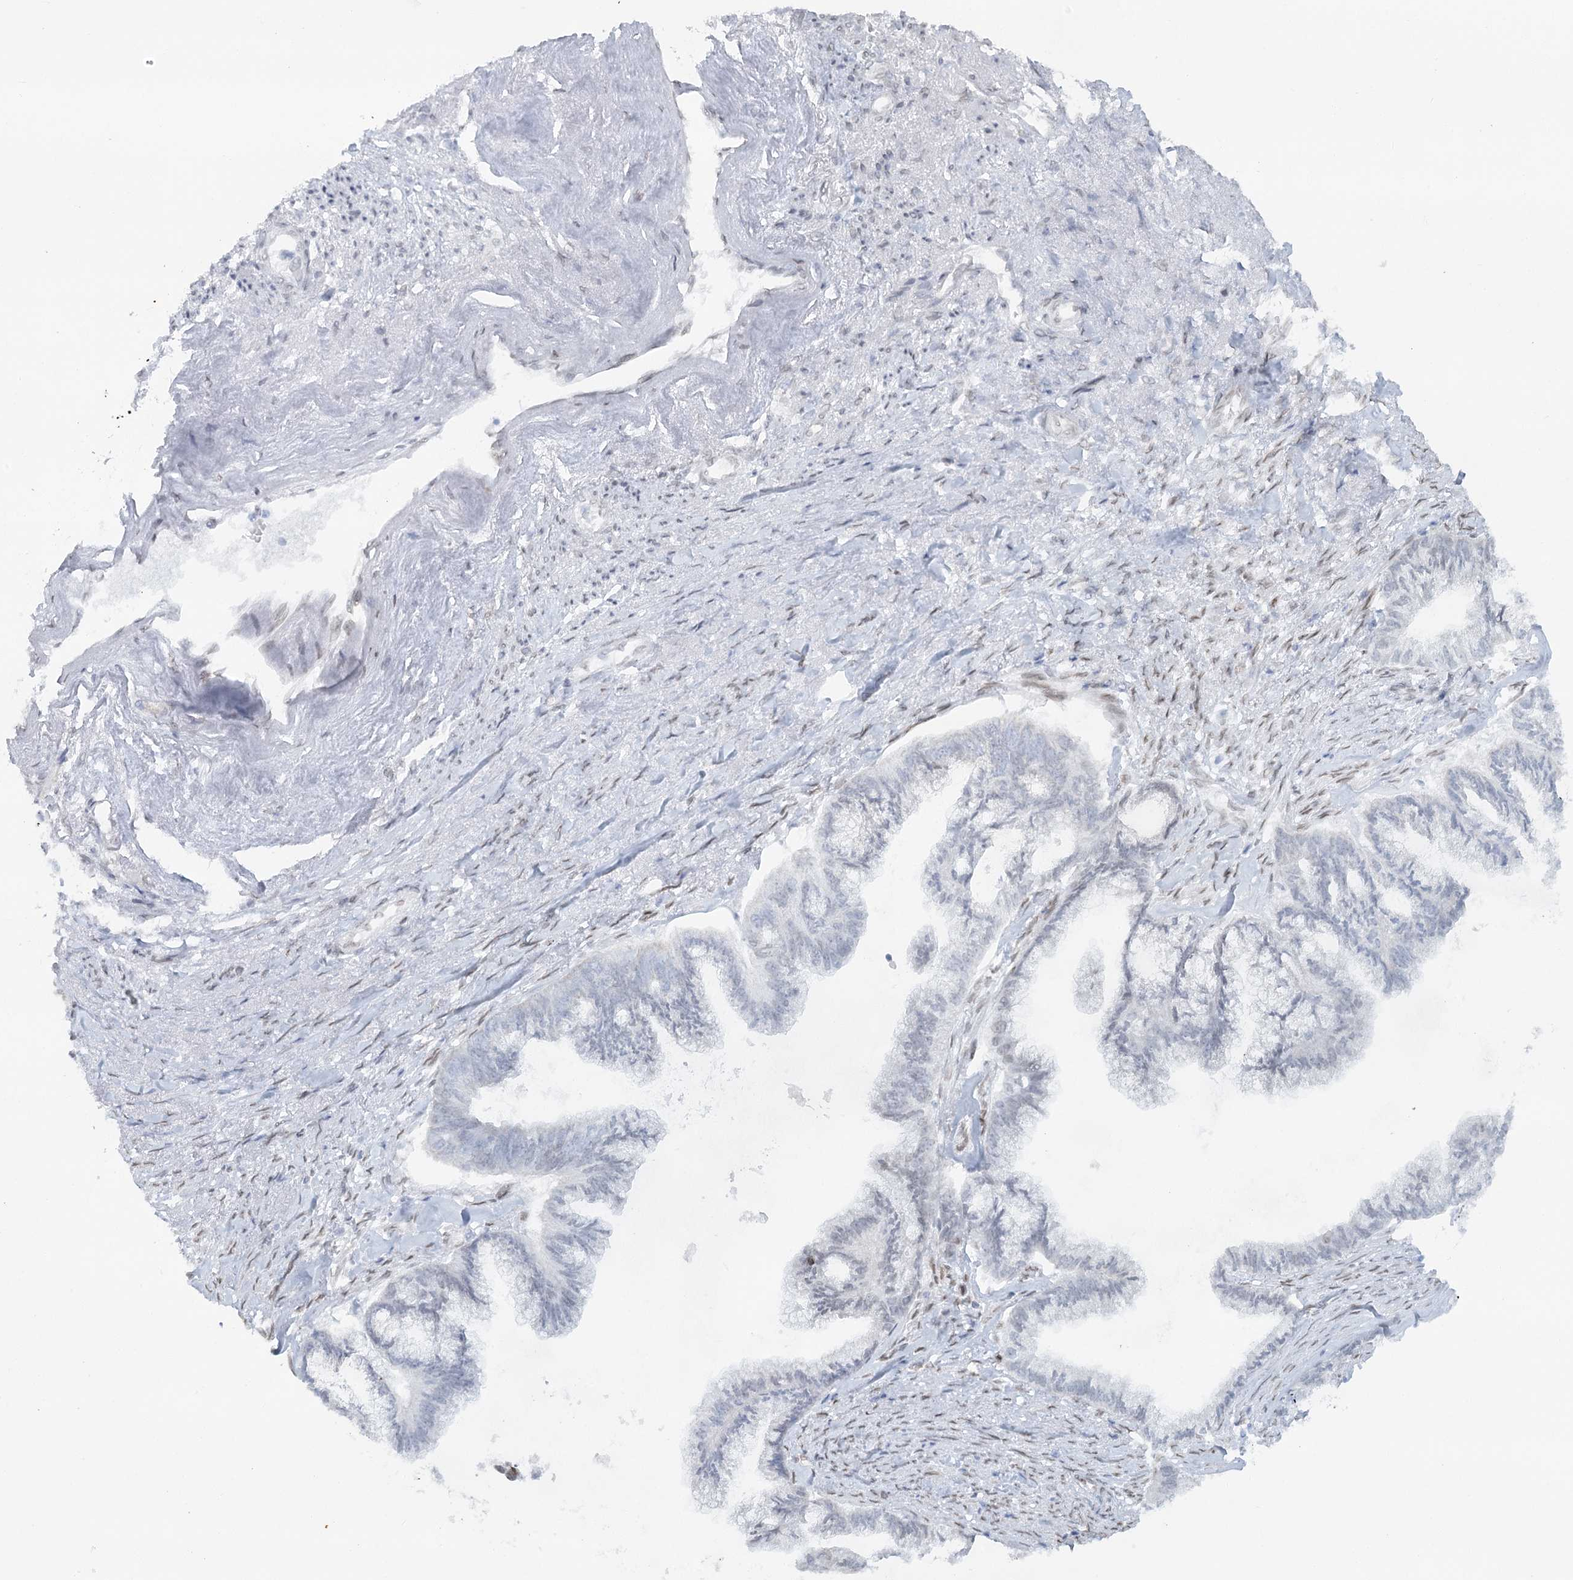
{"staining": {"intensity": "negative", "quantity": "none", "location": "none"}, "tissue": "endometrial cancer", "cell_type": "Tumor cells", "image_type": "cancer", "snomed": [{"axis": "morphology", "description": "Adenocarcinoma, NOS"}, {"axis": "topography", "description": "Endometrium"}], "caption": "Immunohistochemical staining of human endometrial cancer shows no significant staining in tumor cells.", "gene": "VWA5A", "patient": {"sex": "female", "age": 86}}